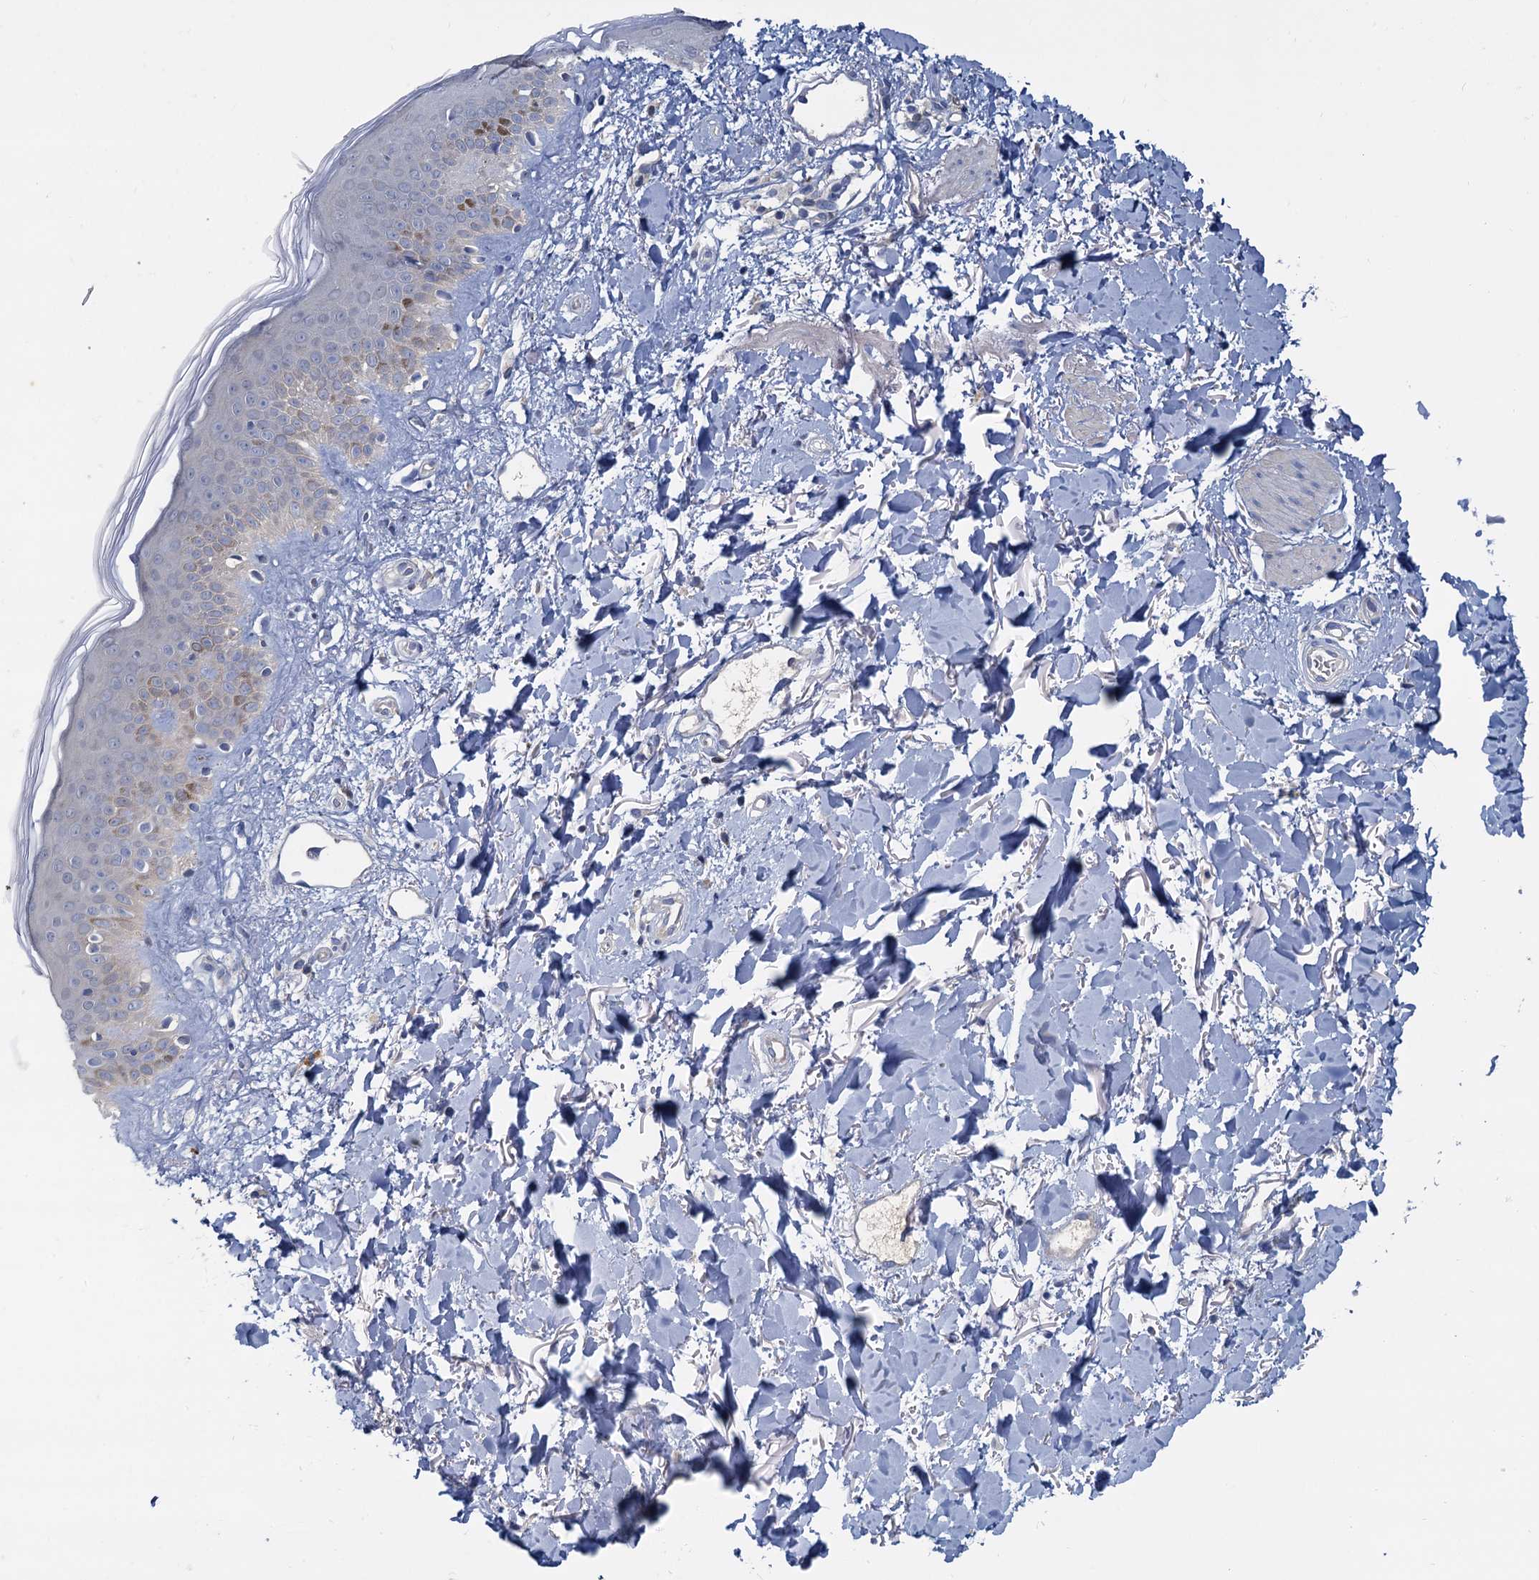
{"staining": {"intensity": "negative", "quantity": "none", "location": "none"}, "tissue": "skin", "cell_type": "Fibroblasts", "image_type": "normal", "snomed": [{"axis": "morphology", "description": "Normal tissue, NOS"}, {"axis": "topography", "description": "Skin"}], "caption": "There is no significant expression in fibroblasts of skin. The staining was performed using DAB to visualize the protein expression in brown, while the nuclei were stained in blue with hematoxylin (Magnification: 20x).", "gene": "ACSM3", "patient": {"sex": "female", "age": 58}}